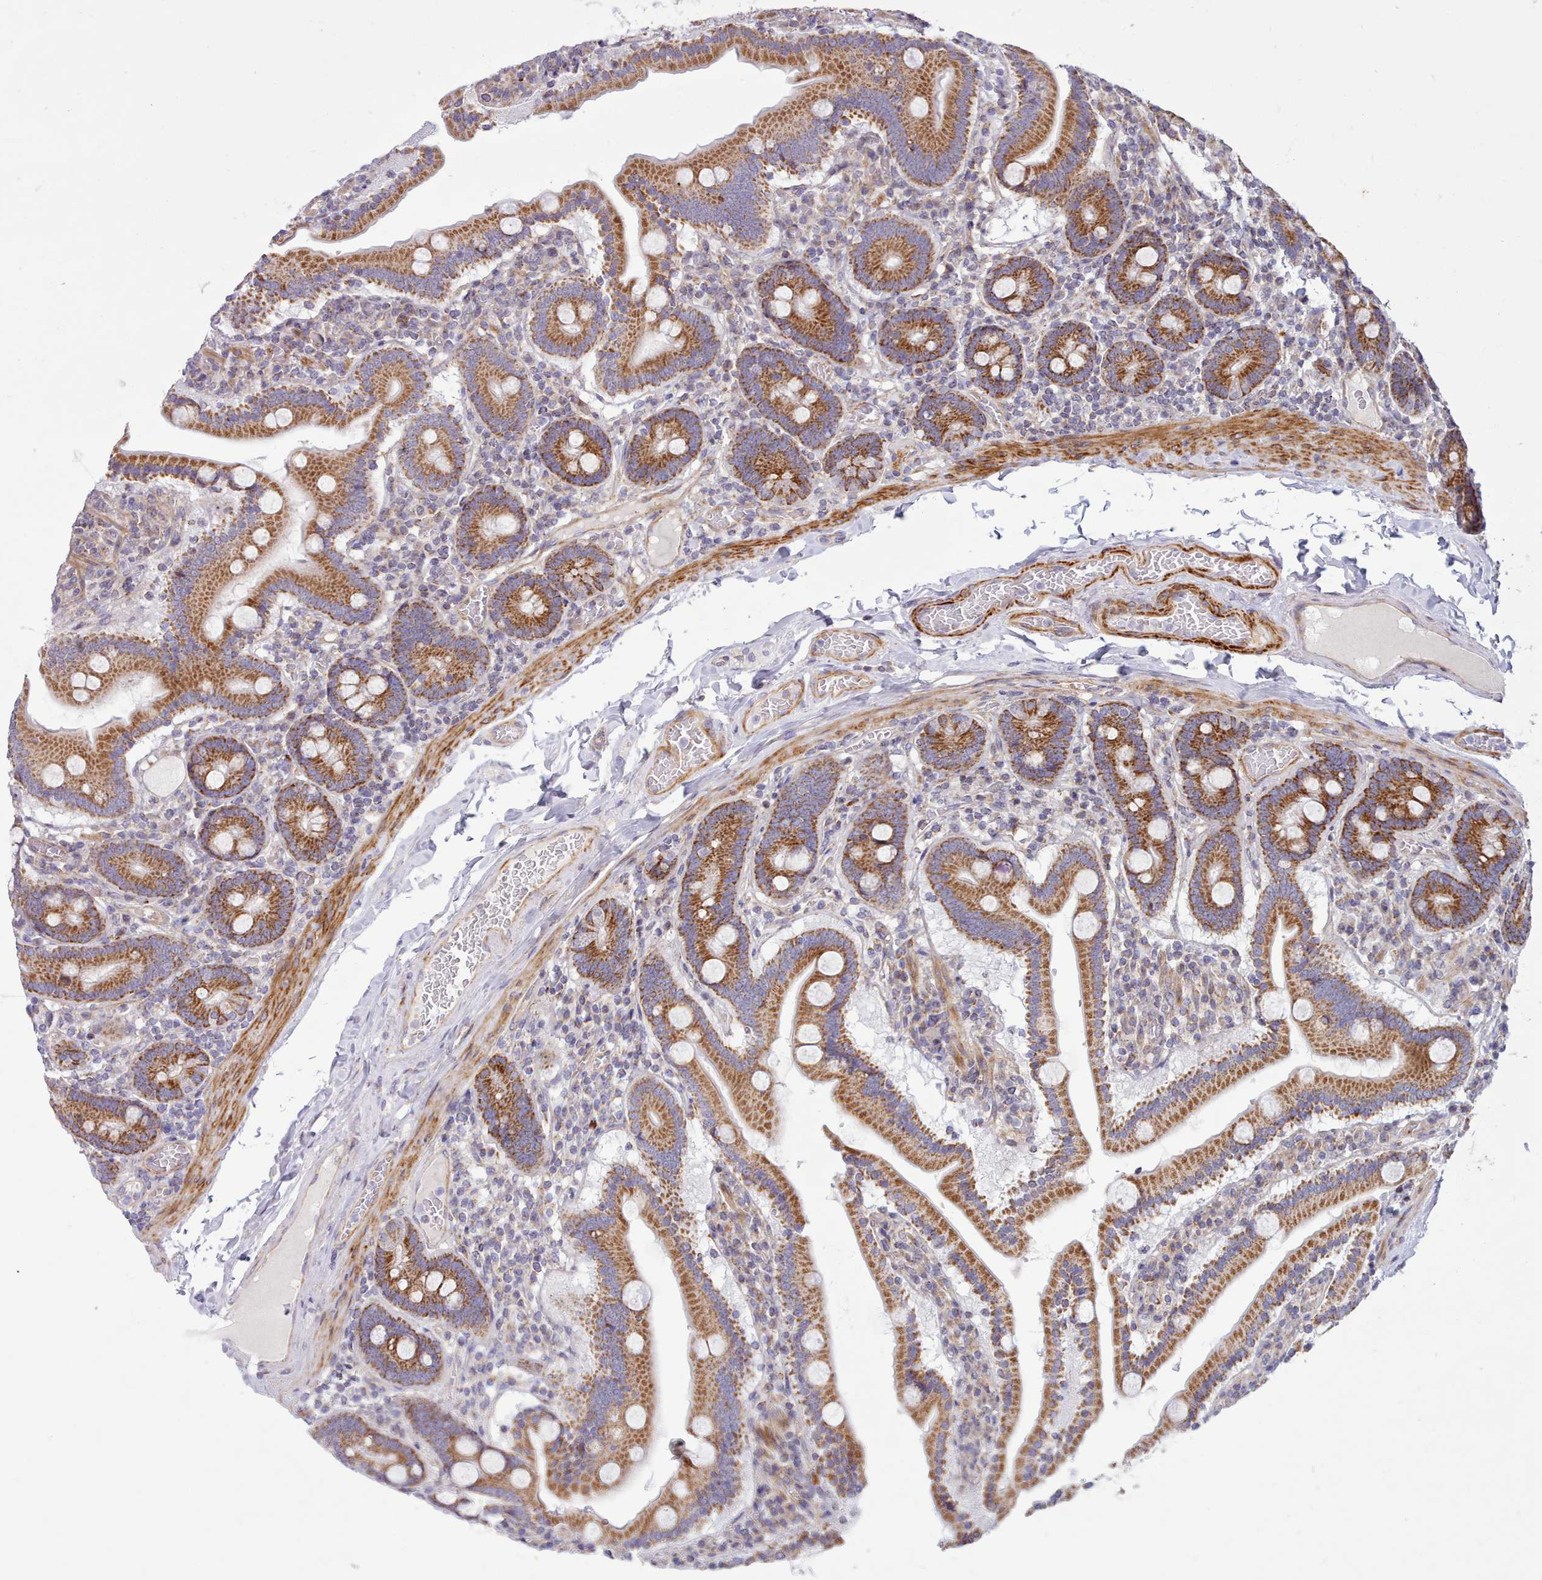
{"staining": {"intensity": "moderate", "quantity": ">75%", "location": "cytoplasmic/membranous"}, "tissue": "duodenum", "cell_type": "Glandular cells", "image_type": "normal", "snomed": [{"axis": "morphology", "description": "Normal tissue, NOS"}, {"axis": "topography", "description": "Duodenum"}], "caption": "Protein expression analysis of normal duodenum exhibits moderate cytoplasmic/membranous positivity in approximately >75% of glandular cells. The staining was performed using DAB to visualize the protein expression in brown, while the nuclei were stained in blue with hematoxylin (Magnification: 20x).", "gene": "MRPL21", "patient": {"sex": "male", "age": 55}}